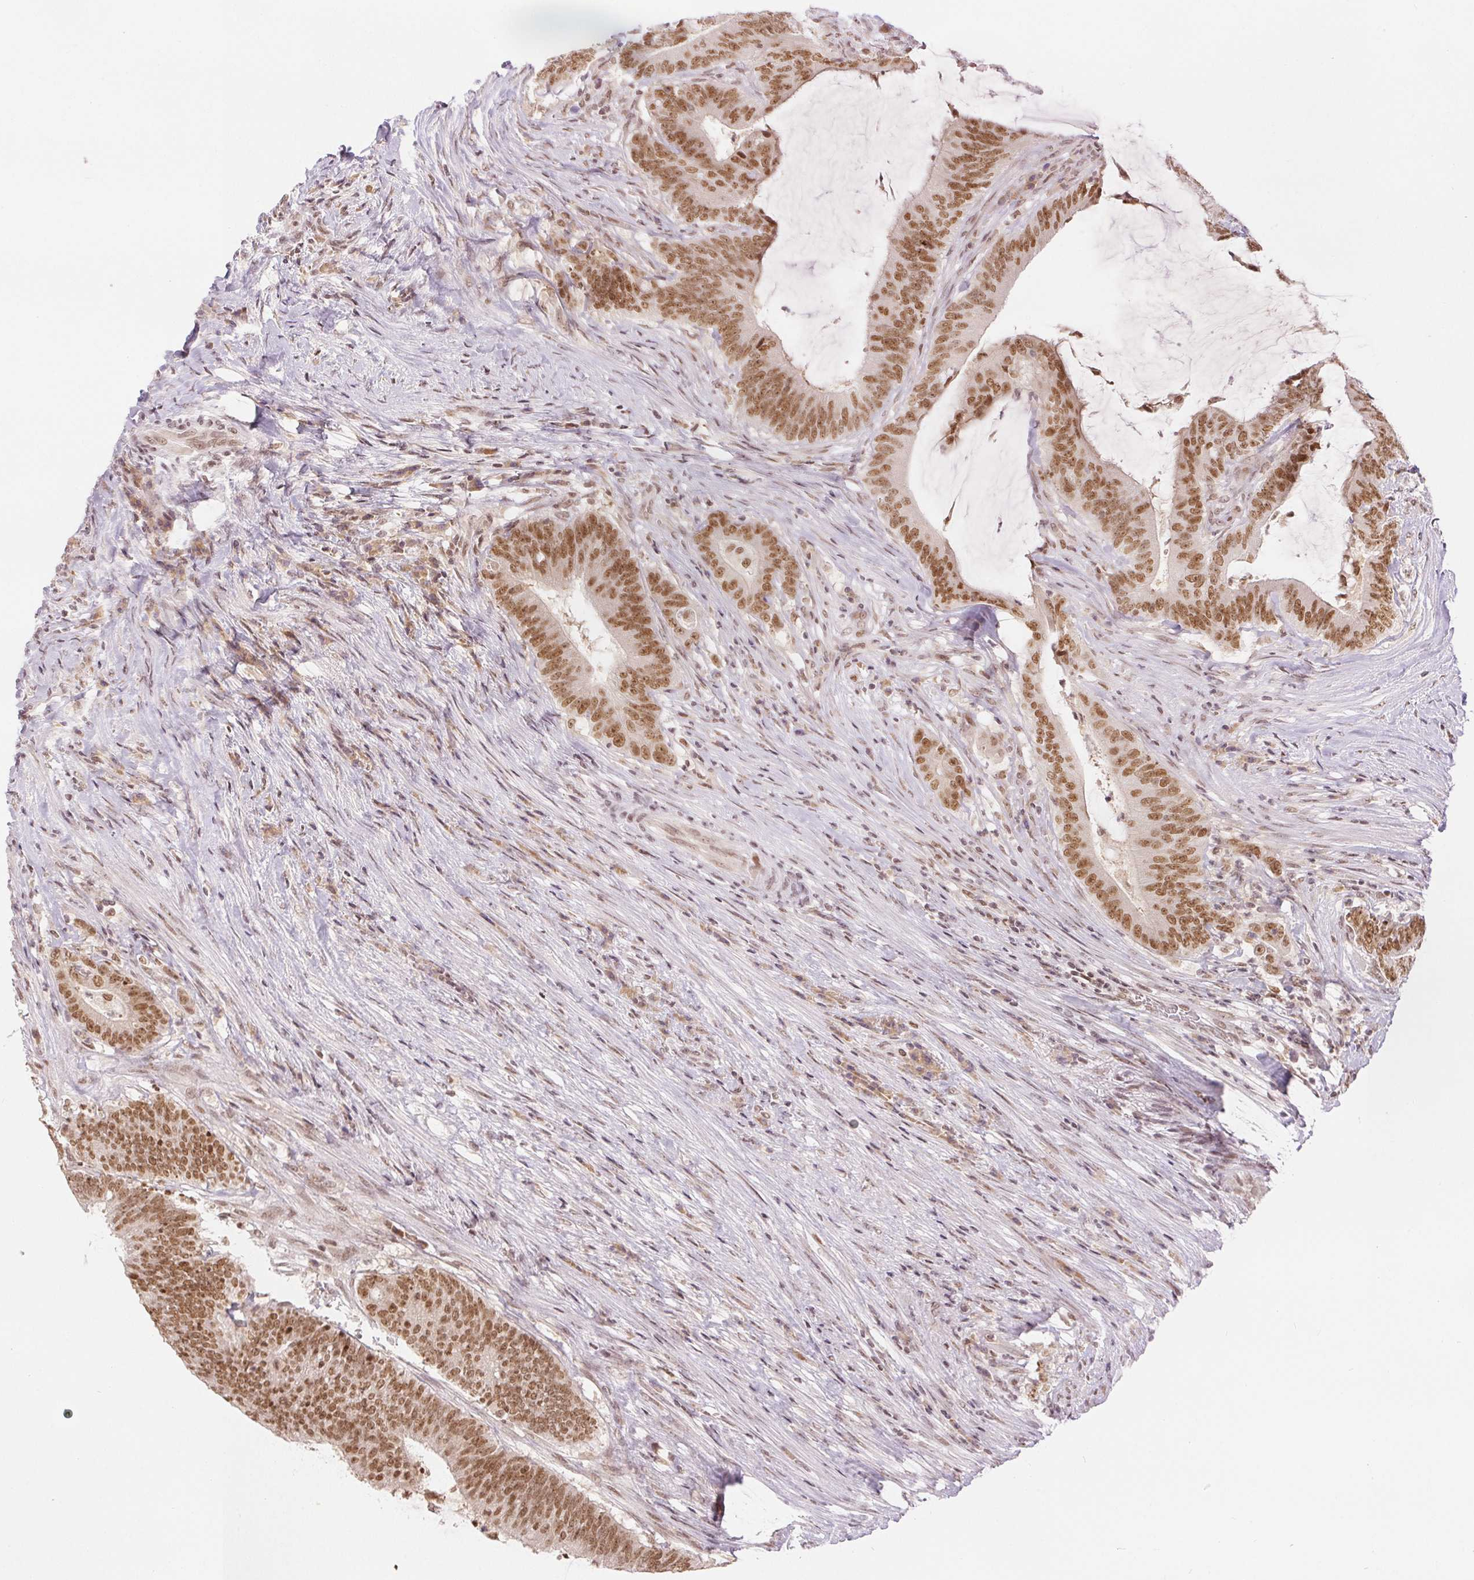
{"staining": {"intensity": "moderate", "quantity": ">75%", "location": "nuclear"}, "tissue": "colorectal cancer", "cell_type": "Tumor cells", "image_type": "cancer", "snomed": [{"axis": "morphology", "description": "Adenocarcinoma, NOS"}, {"axis": "topography", "description": "Colon"}], "caption": "High-magnification brightfield microscopy of adenocarcinoma (colorectal) stained with DAB (brown) and counterstained with hematoxylin (blue). tumor cells exhibit moderate nuclear expression is seen in about>75% of cells.", "gene": "DEK", "patient": {"sex": "female", "age": 43}}